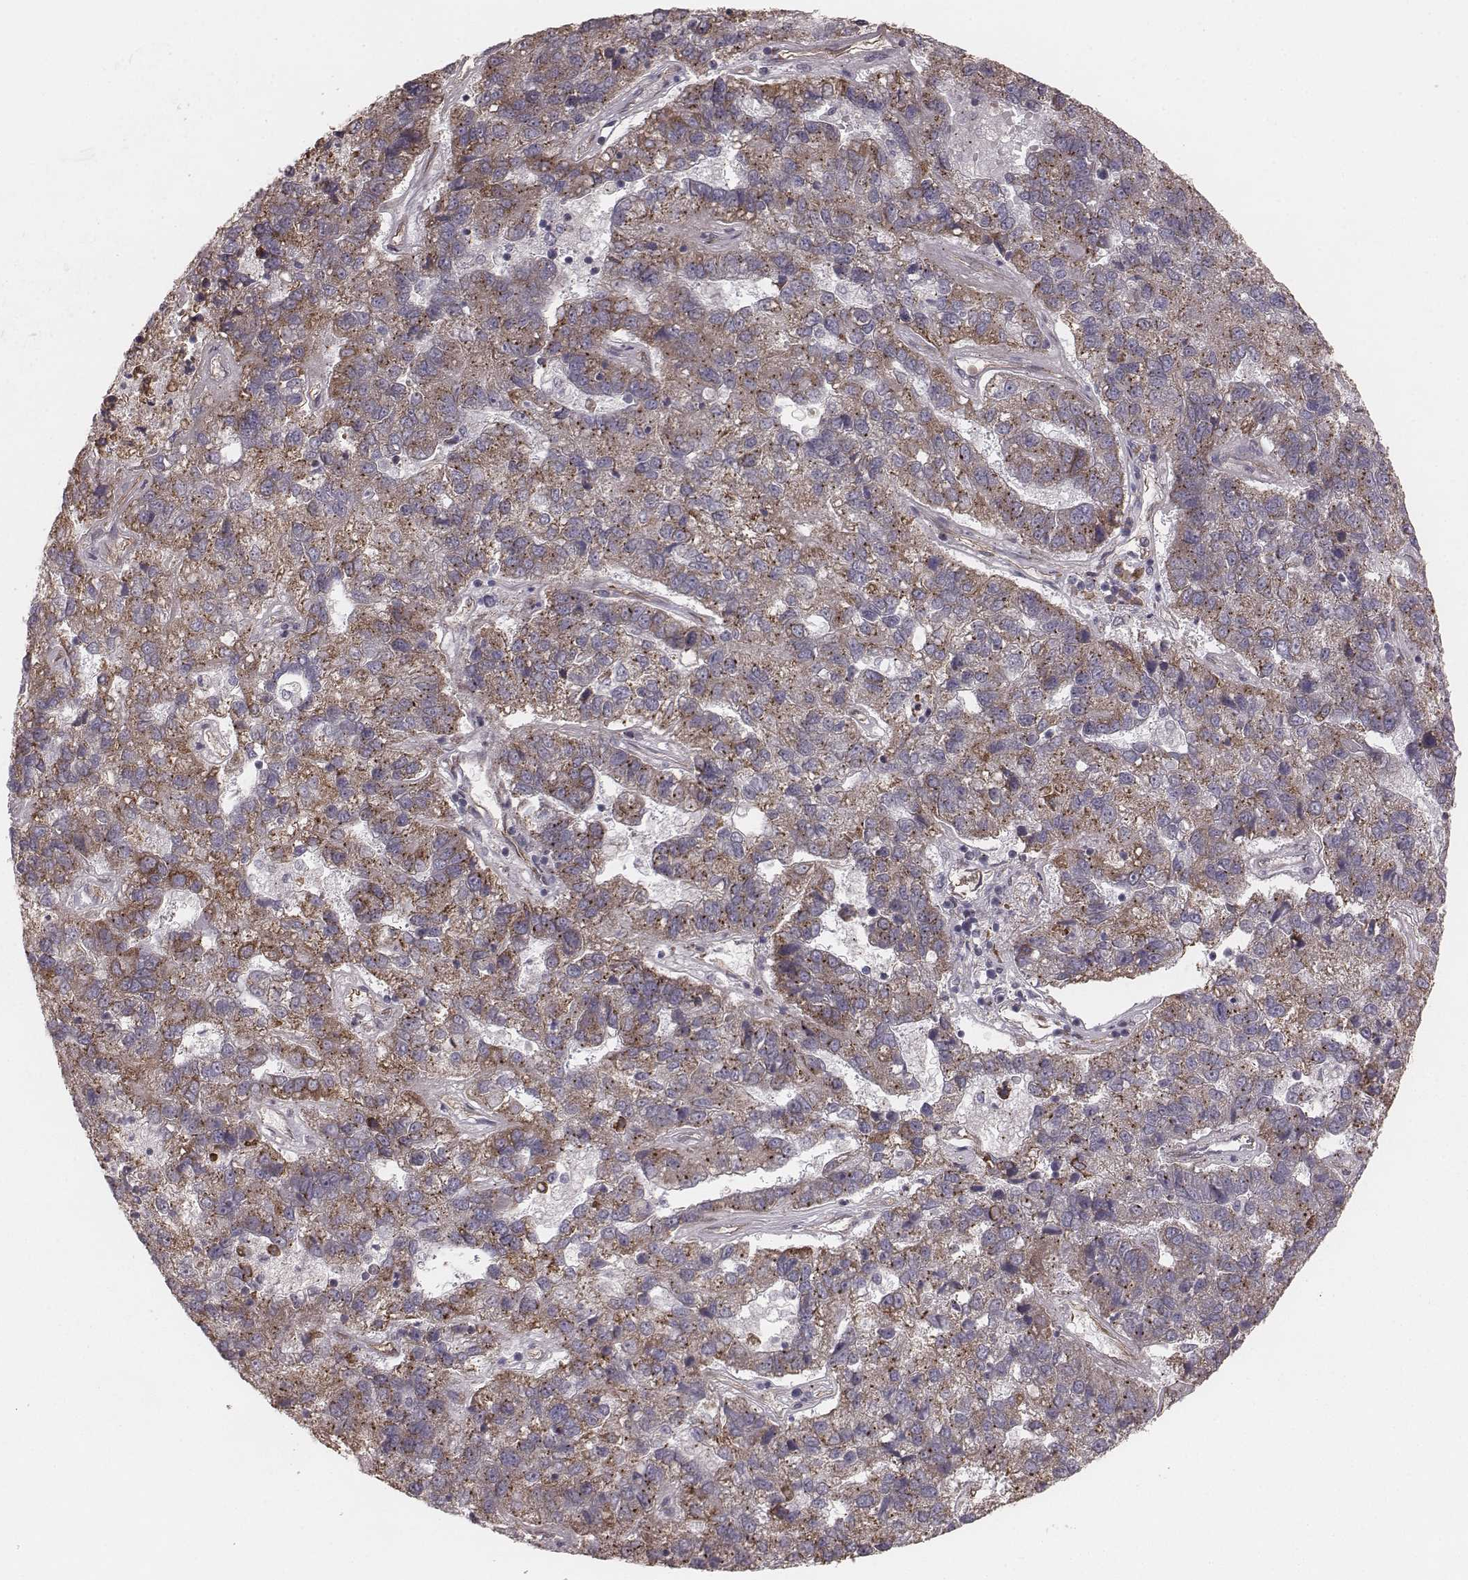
{"staining": {"intensity": "weak", "quantity": ">75%", "location": "cytoplasmic/membranous"}, "tissue": "pancreatic cancer", "cell_type": "Tumor cells", "image_type": "cancer", "snomed": [{"axis": "morphology", "description": "Adenocarcinoma, NOS"}, {"axis": "topography", "description": "Pancreas"}], "caption": "The micrograph demonstrates staining of pancreatic cancer, revealing weak cytoplasmic/membranous protein positivity (brown color) within tumor cells. The staining is performed using DAB (3,3'-diaminobenzidine) brown chromogen to label protein expression. The nuclei are counter-stained blue using hematoxylin.", "gene": "PALMD", "patient": {"sex": "female", "age": 61}}